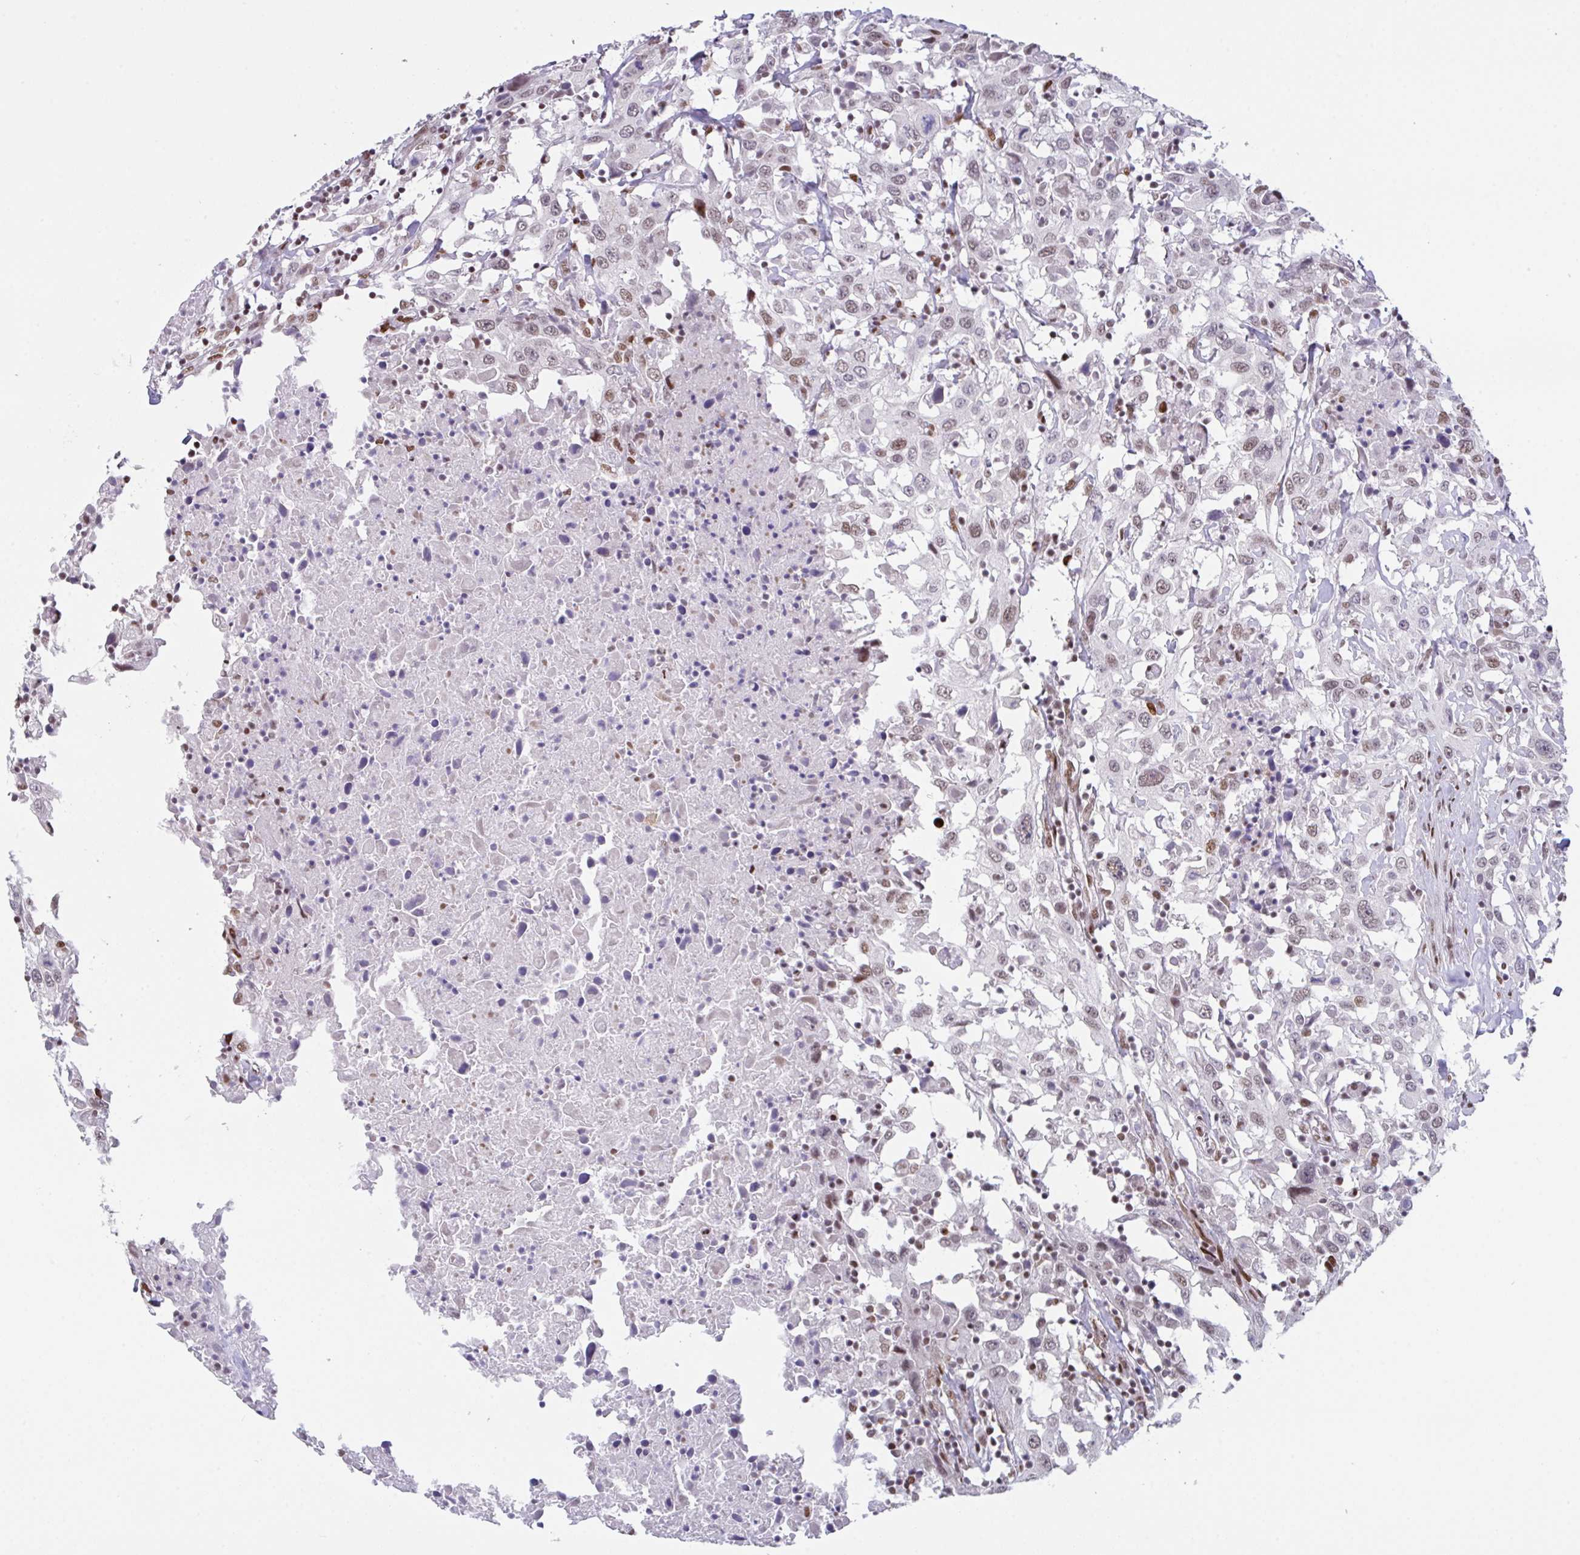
{"staining": {"intensity": "weak", "quantity": "25%-75%", "location": "nuclear"}, "tissue": "urothelial cancer", "cell_type": "Tumor cells", "image_type": "cancer", "snomed": [{"axis": "morphology", "description": "Urothelial carcinoma, High grade"}, {"axis": "topography", "description": "Urinary bladder"}], "caption": "This is a micrograph of immunohistochemistry (IHC) staining of urothelial carcinoma (high-grade), which shows weak staining in the nuclear of tumor cells.", "gene": "CLP1", "patient": {"sex": "male", "age": 61}}